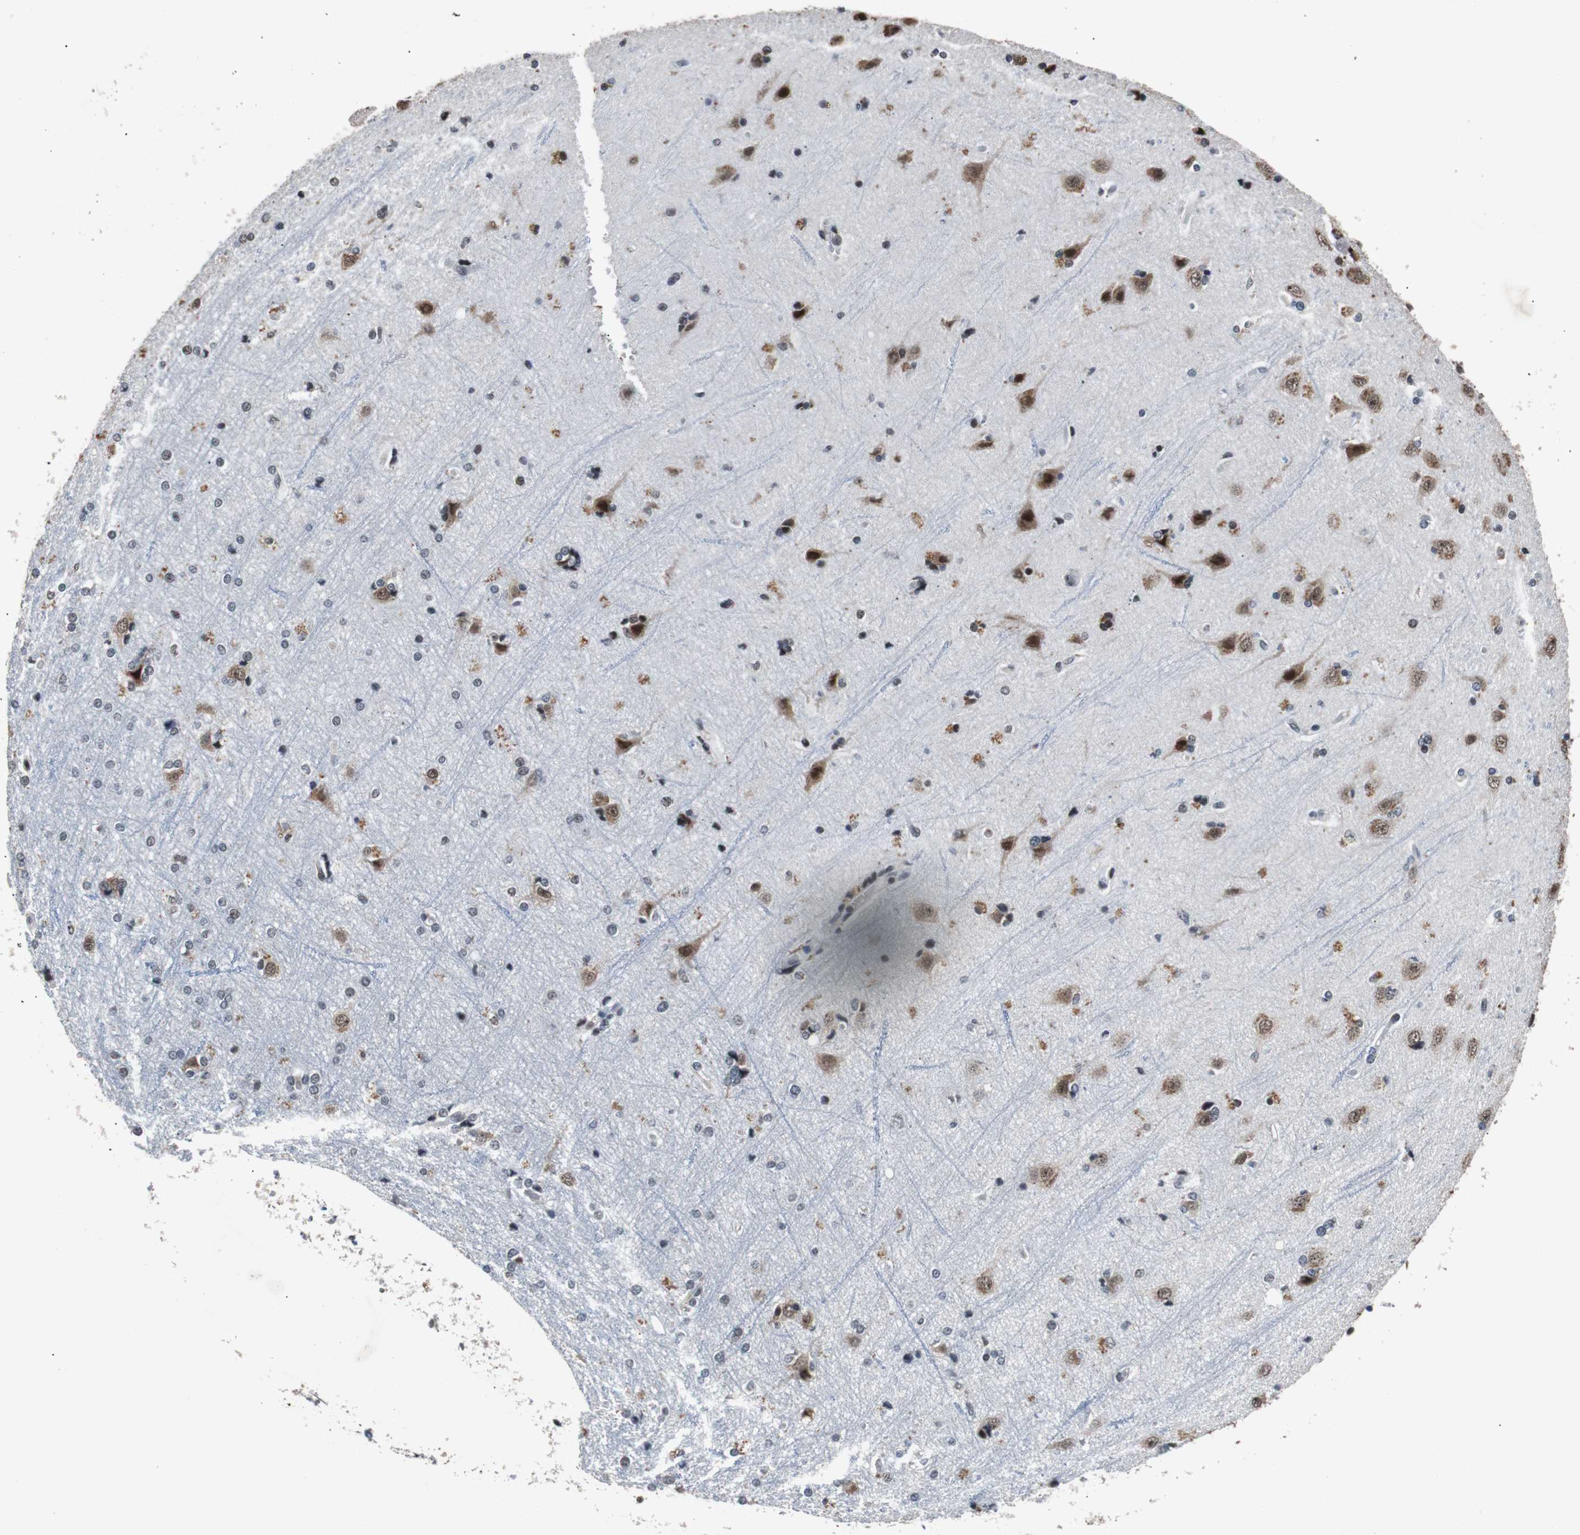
{"staining": {"intensity": "negative", "quantity": "none", "location": "none"}, "tissue": "cerebral cortex", "cell_type": "Endothelial cells", "image_type": "normal", "snomed": [{"axis": "morphology", "description": "Normal tissue, NOS"}, {"axis": "topography", "description": "Cerebral cortex"}], "caption": "Protein analysis of unremarkable cerebral cortex demonstrates no significant staining in endothelial cells. (Stains: DAB (3,3'-diaminobenzidine) IHC with hematoxylin counter stain, Microscopy: brightfield microscopy at high magnification).", "gene": "USP28", "patient": {"sex": "female", "age": 54}}